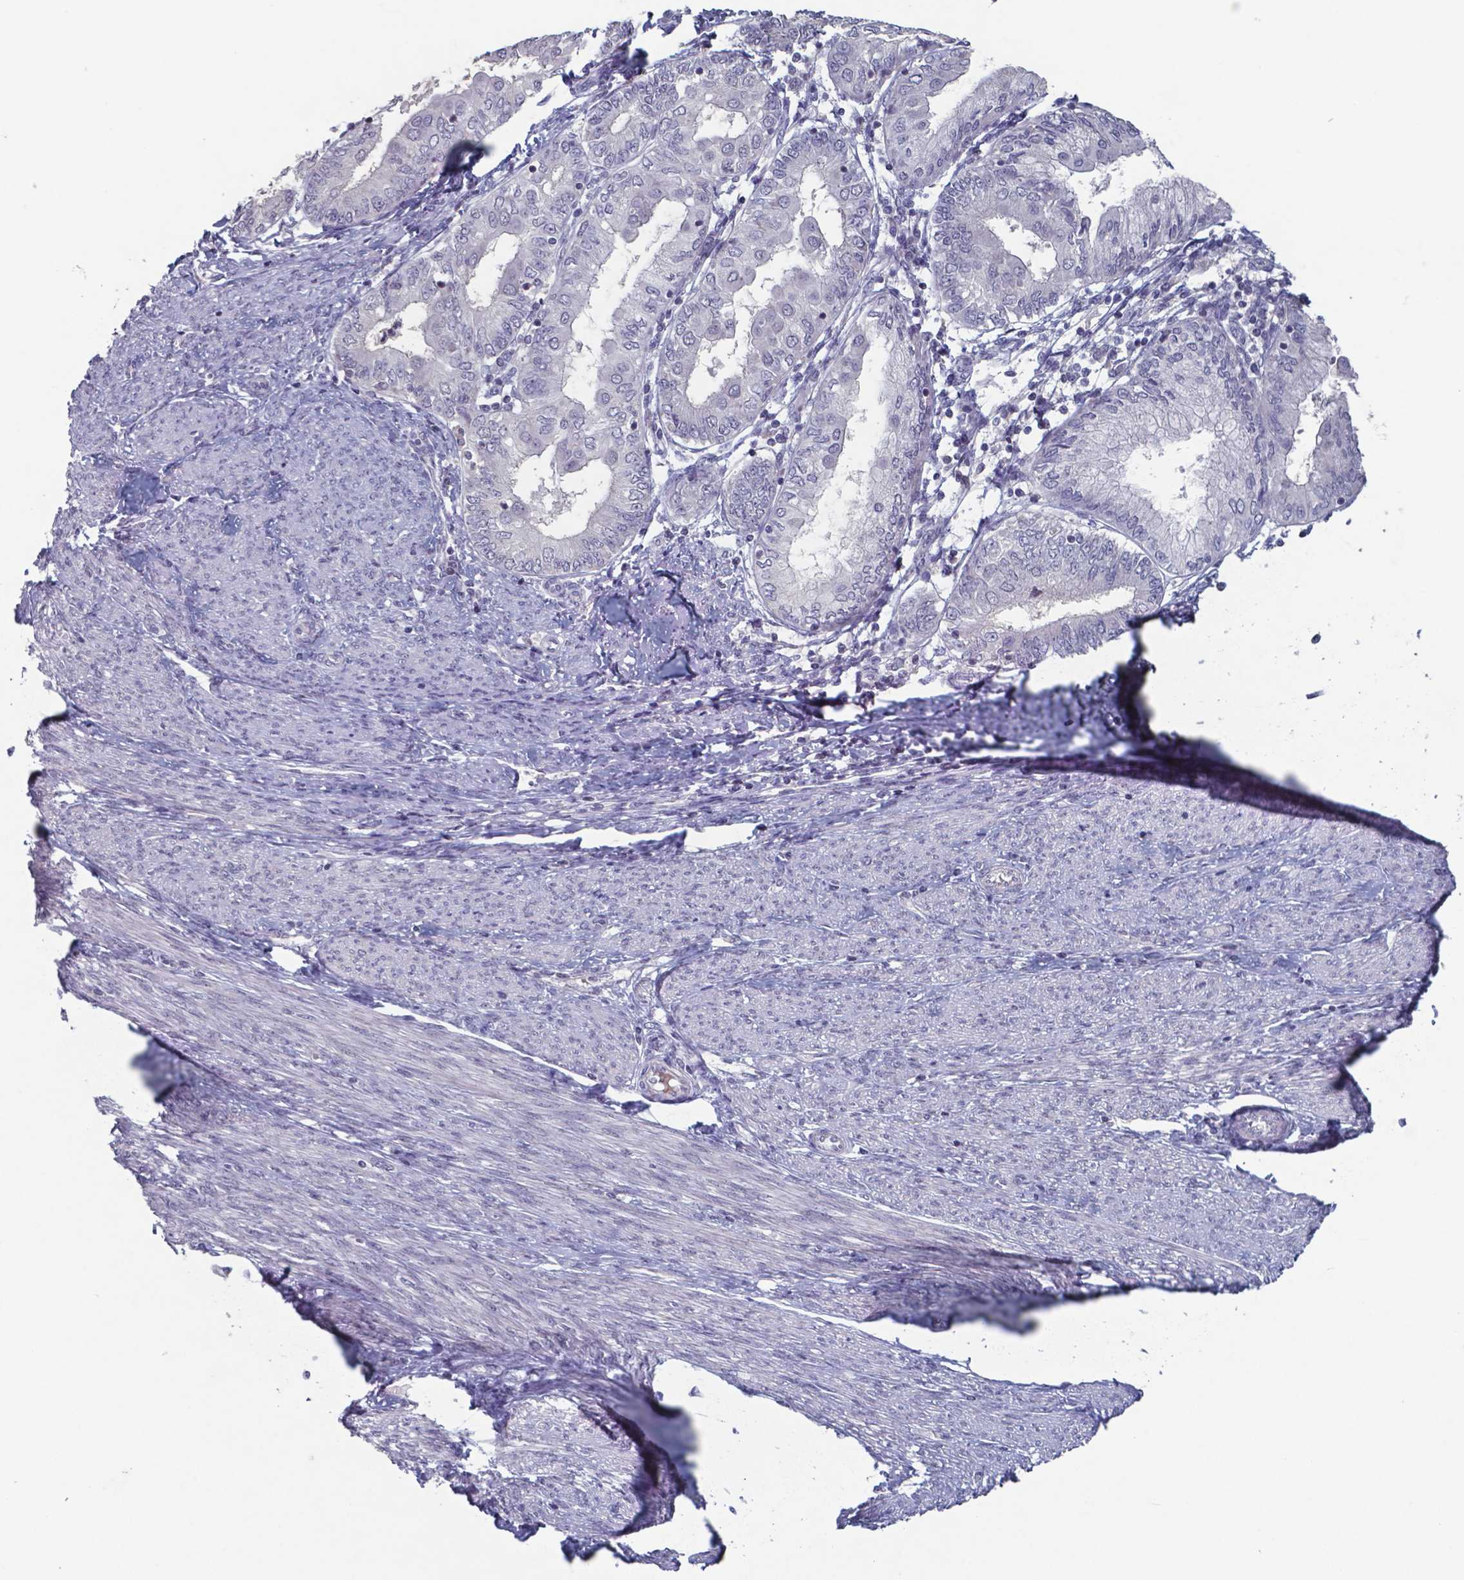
{"staining": {"intensity": "negative", "quantity": "none", "location": "none"}, "tissue": "endometrial cancer", "cell_type": "Tumor cells", "image_type": "cancer", "snomed": [{"axis": "morphology", "description": "Adenocarcinoma, NOS"}, {"axis": "topography", "description": "Endometrium"}], "caption": "Tumor cells show no significant staining in endometrial cancer (adenocarcinoma).", "gene": "TDP2", "patient": {"sex": "female", "age": 68}}